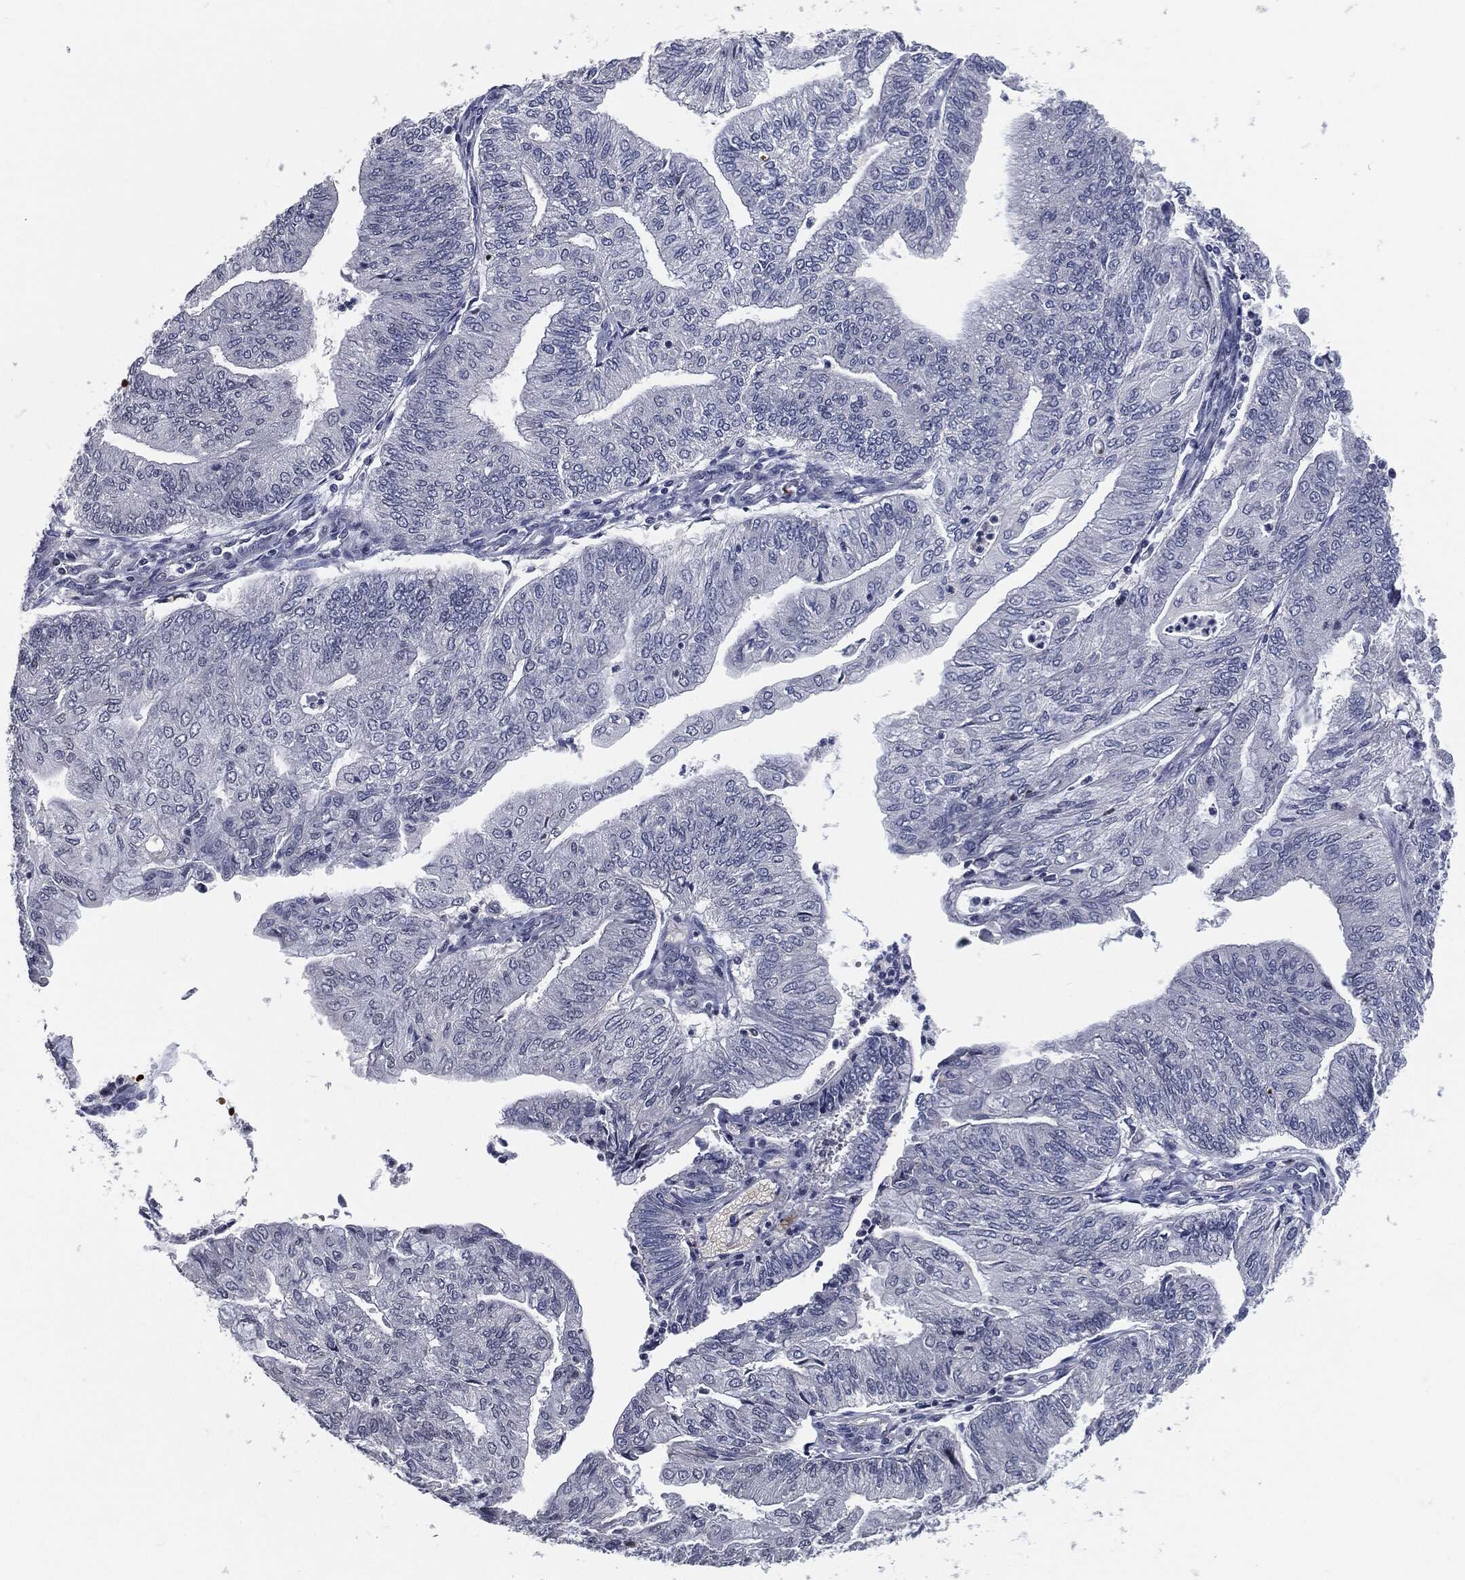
{"staining": {"intensity": "negative", "quantity": "none", "location": "none"}, "tissue": "endometrial cancer", "cell_type": "Tumor cells", "image_type": "cancer", "snomed": [{"axis": "morphology", "description": "Adenocarcinoma, NOS"}, {"axis": "topography", "description": "Endometrium"}], "caption": "High magnification brightfield microscopy of endometrial cancer stained with DAB (3,3'-diaminobenzidine) (brown) and counterstained with hematoxylin (blue): tumor cells show no significant positivity.", "gene": "ANXA1", "patient": {"sex": "female", "age": 59}}